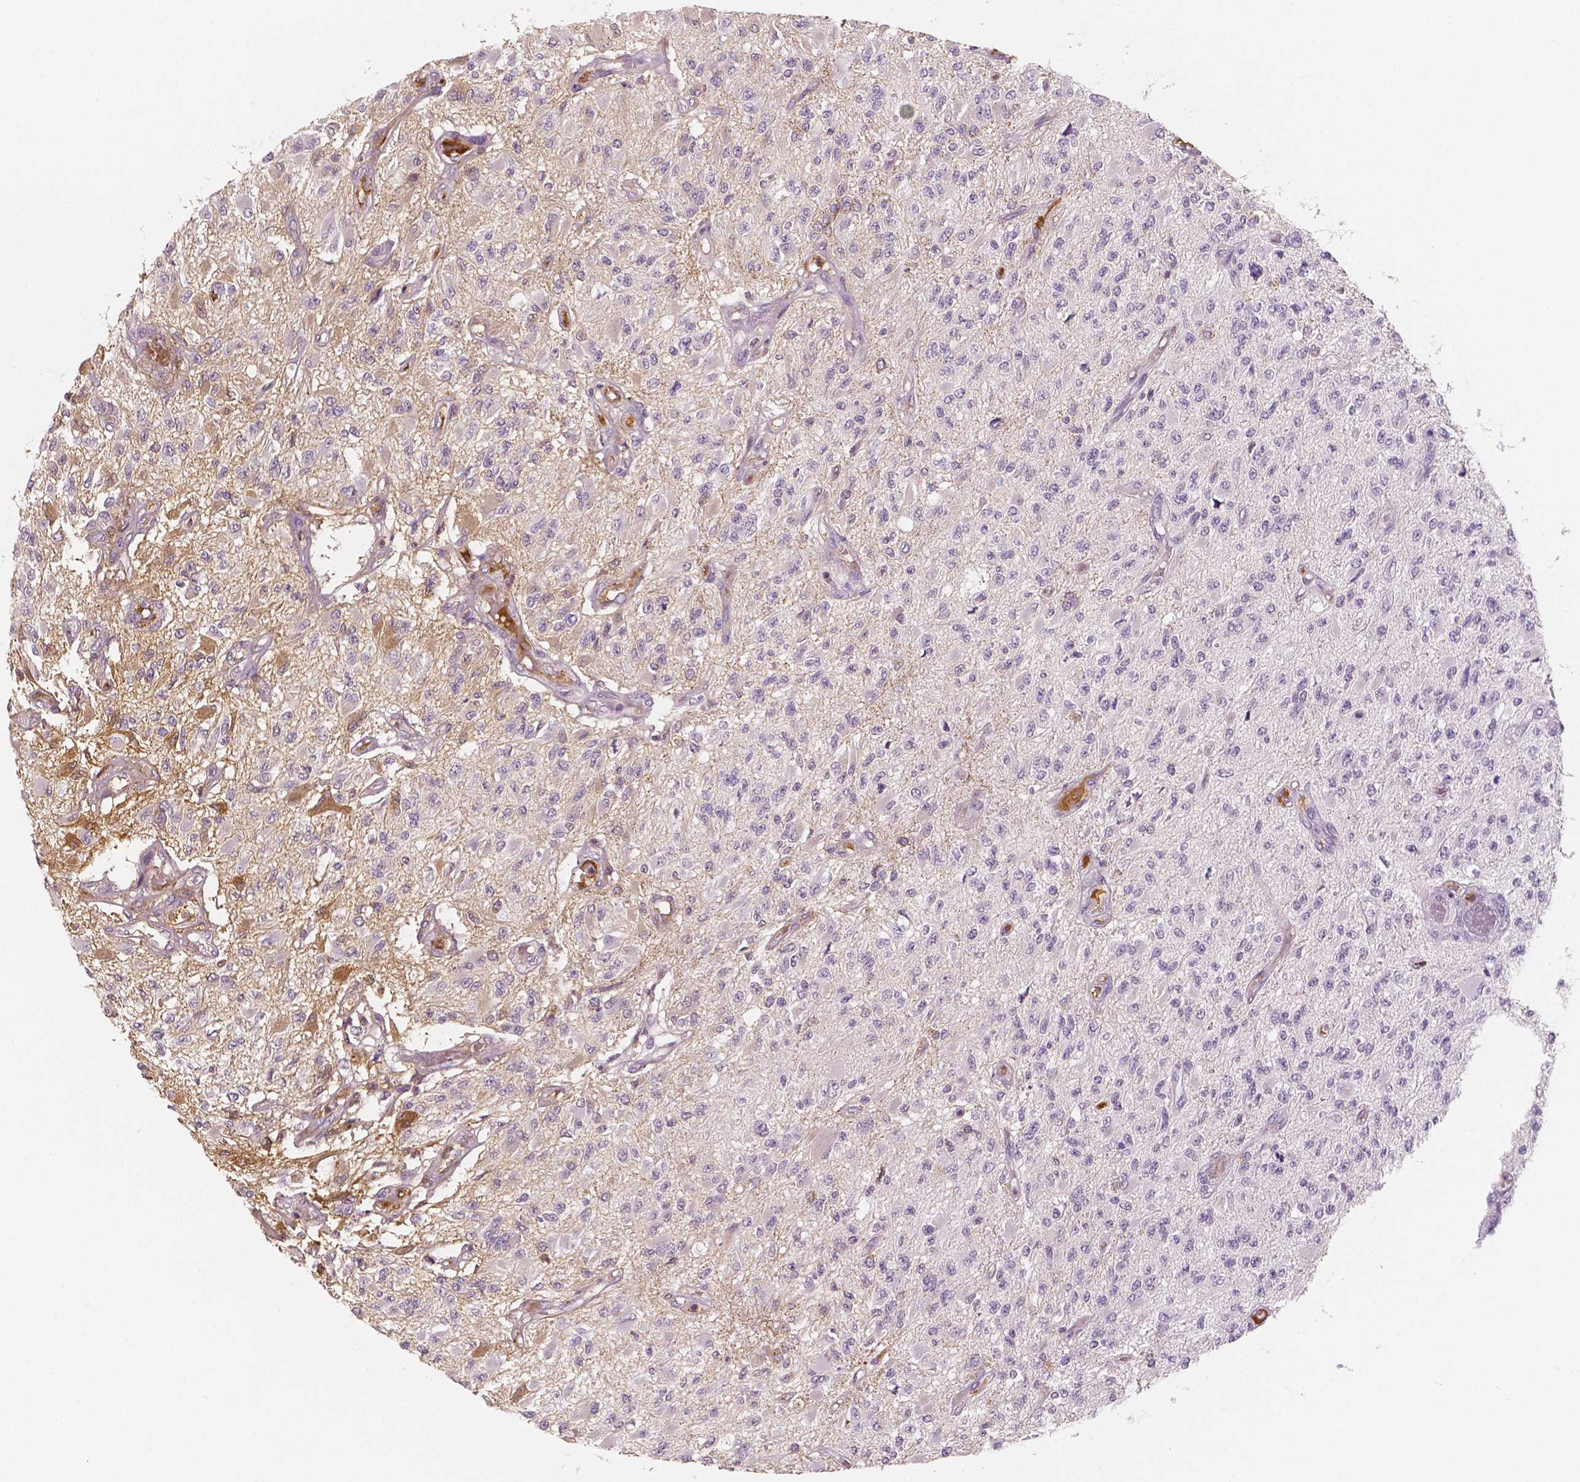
{"staining": {"intensity": "negative", "quantity": "none", "location": "none"}, "tissue": "glioma", "cell_type": "Tumor cells", "image_type": "cancer", "snomed": [{"axis": "morphology", "description": "Glioma, malignant, High grade"}, {"axis": "topography", "description": "Brain"}], "caption": "The photomicrograph displays no staining of tumor cells in malignant glioma (high-grade).", "gene": "APOA4", "patient": {"sex": "female", "age": 63}}